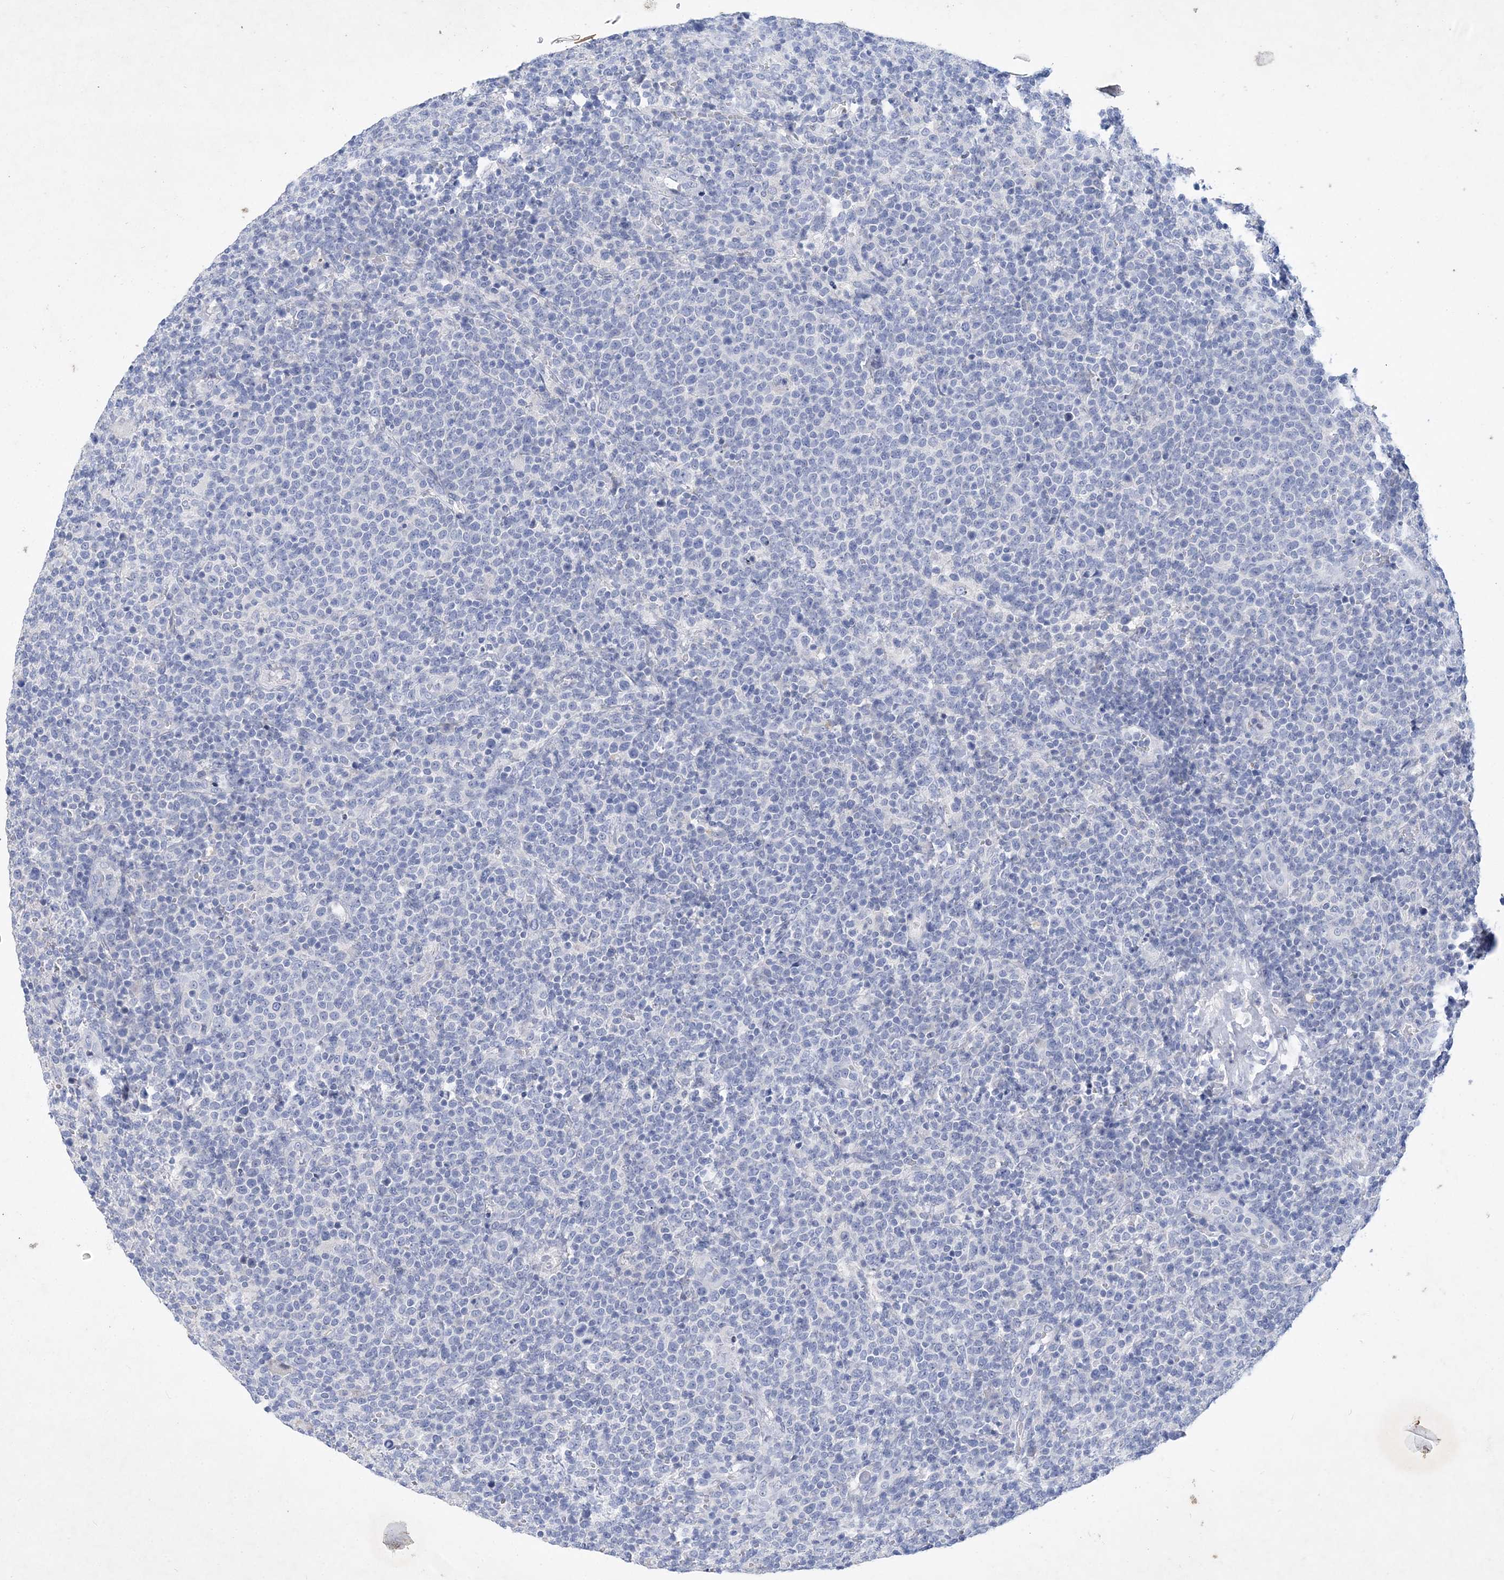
{"staining": {"intensity": "negative", "quantity": "none", "location": "none"}, "tissue": "lymphoma", "cell_type": "Tumor cells", "image_type": "cancer", "snomed": [{"axis": "morphology", "description": "Malignant lymphoma, non-Hodgkin's type, High grade"}, {"axis": "topography", "description": "Lymph node"}], "caption": "Immunohistochemical staining of human lymphoma exhibits no significant staining in tumor cells.", "gene": "COPS8", "patient": {"sex": "male", "age": 61}}